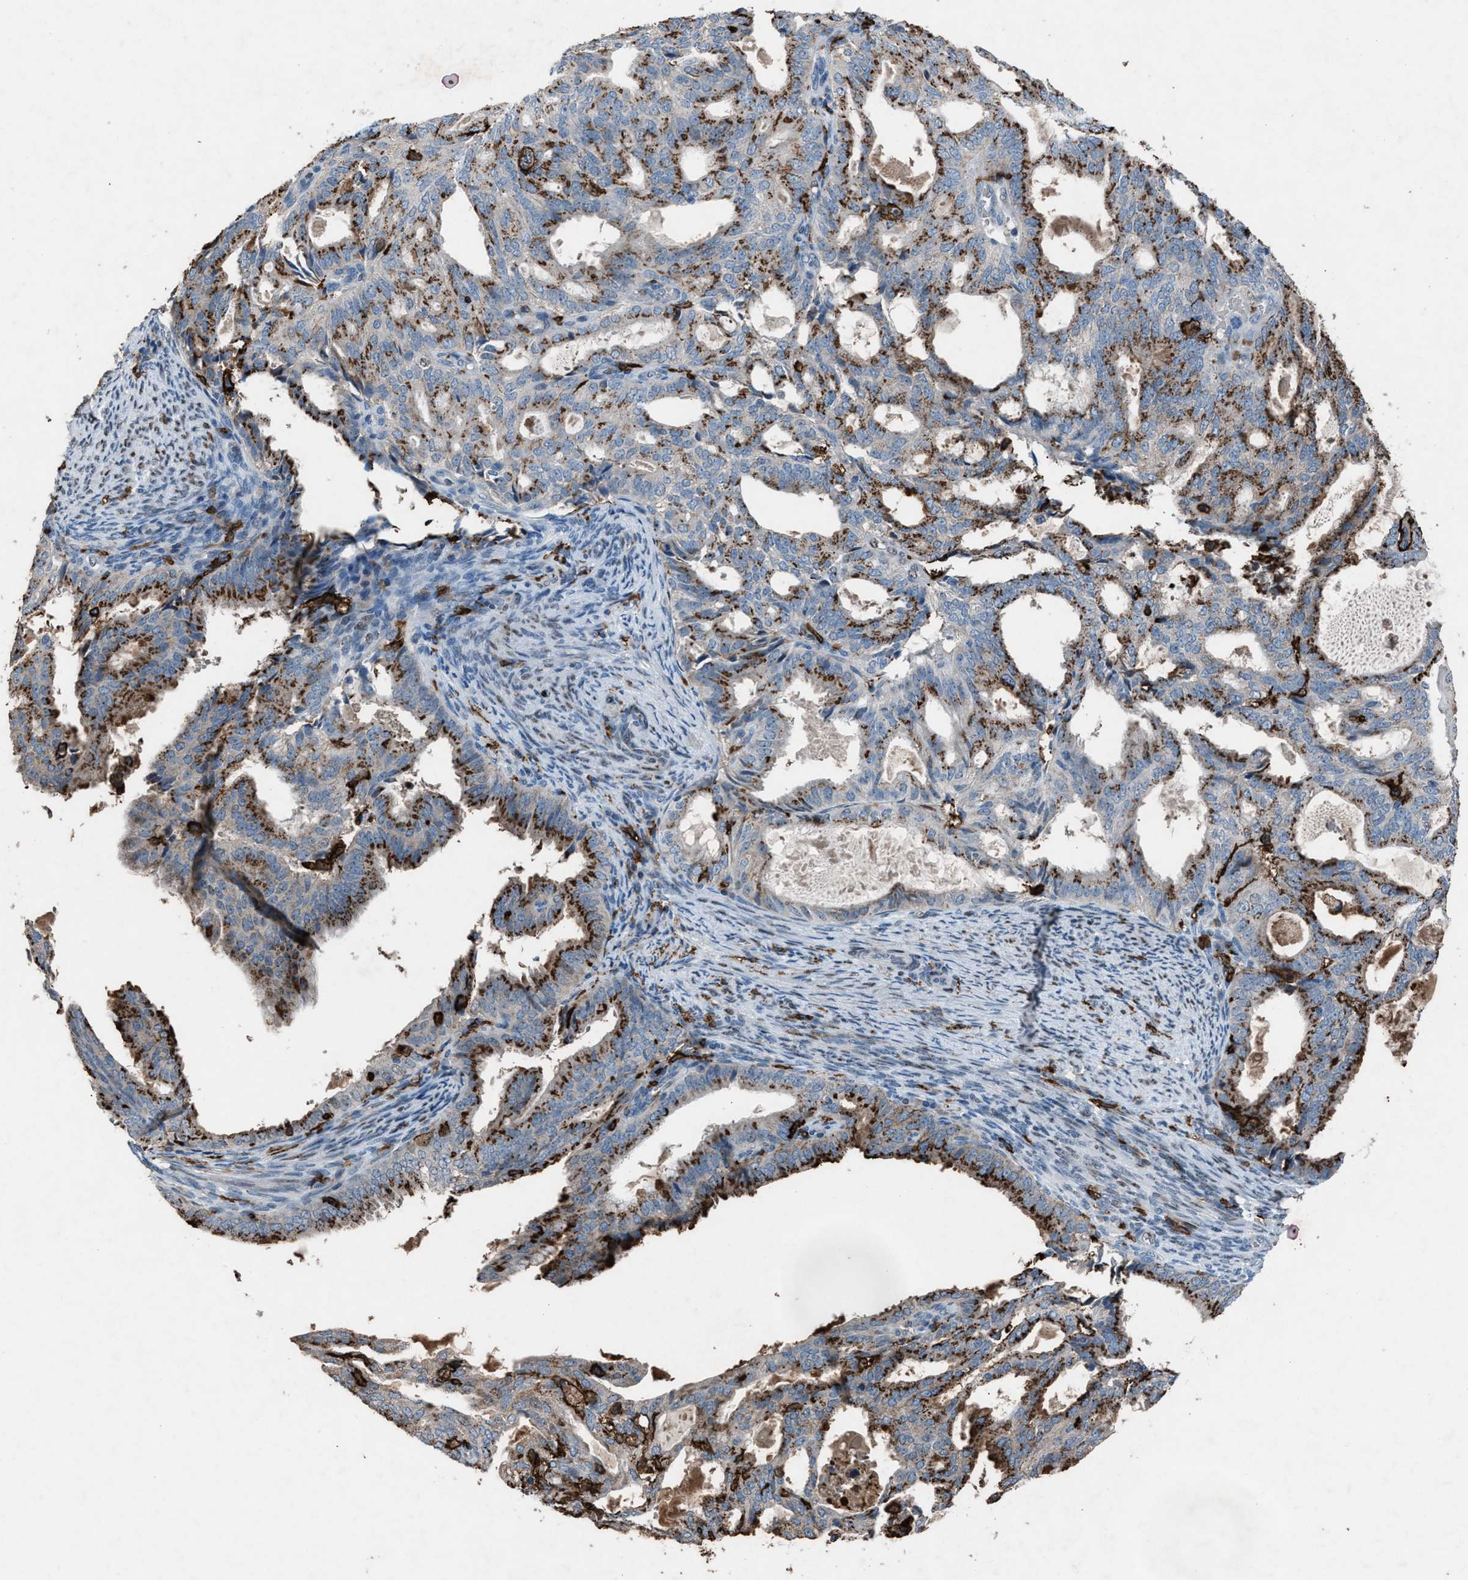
{"staining": {"intensity": "moderate", "quantity": ">75%", "location": "cytoplasmic/membranous"}, "tissue": "endometrial cancer", "cell_type": "Tumor cells", "image_type": "cancer", "snomed": [{"axis": "morphology", "description": "Adenocarcinoma, NOS"}, {"axis": "topography", "description": "Endometrium"}], "caption": "Endometrial cancer (adenocarcinoma) tissue demonstrates moderate cytoplasmic/membranous staining in approximately >75% of tumor cells, visualized by immunohistochemistry.", "gene": "FCER1G", "patient": {"sex": "female", "age": 58}}